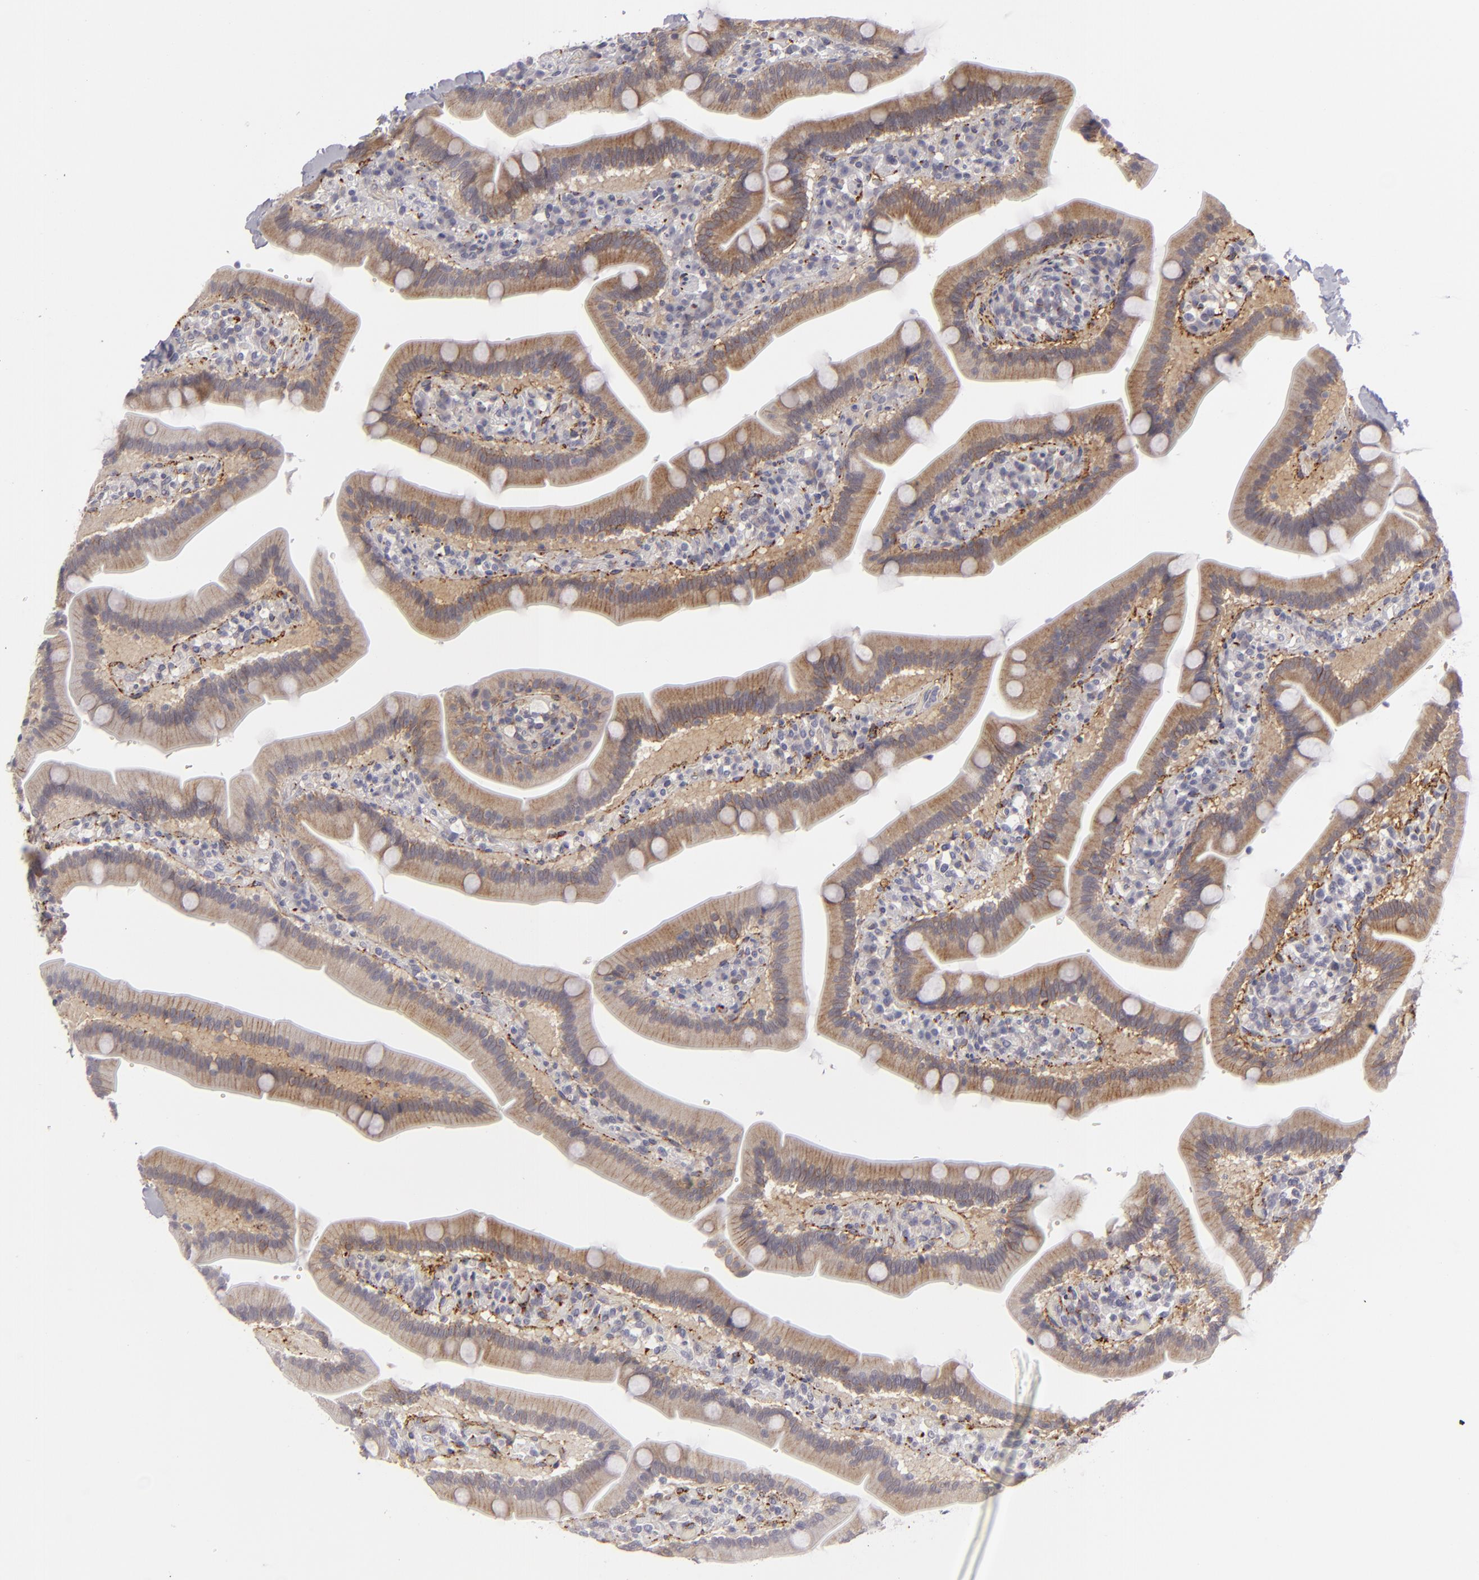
{"staining": {"intensity": "weak", "quantity": "25%-75%", "location": "cytoplasmic/membranous"}, "tissue": "duodenum", "cell_type": "Glandular cells", "image_type": "normal", "snomed": [{"axis": "morphology", "description": "Normal tissue, NOS"}, {"axis": "topography", "description": "Duodenum"}], "caption": "High-power microscopy captured an immunohistochemistry (IHC) histopathology image of unremarkable duodenum, revealing weak cytoplasmic/membranous expression in about 25%-75% of glandular cells. (DAB IHC with brightfield microscopy, high magnification).", "gene": "ALCAM", "patient": {"sex": "male", "age": 66}}